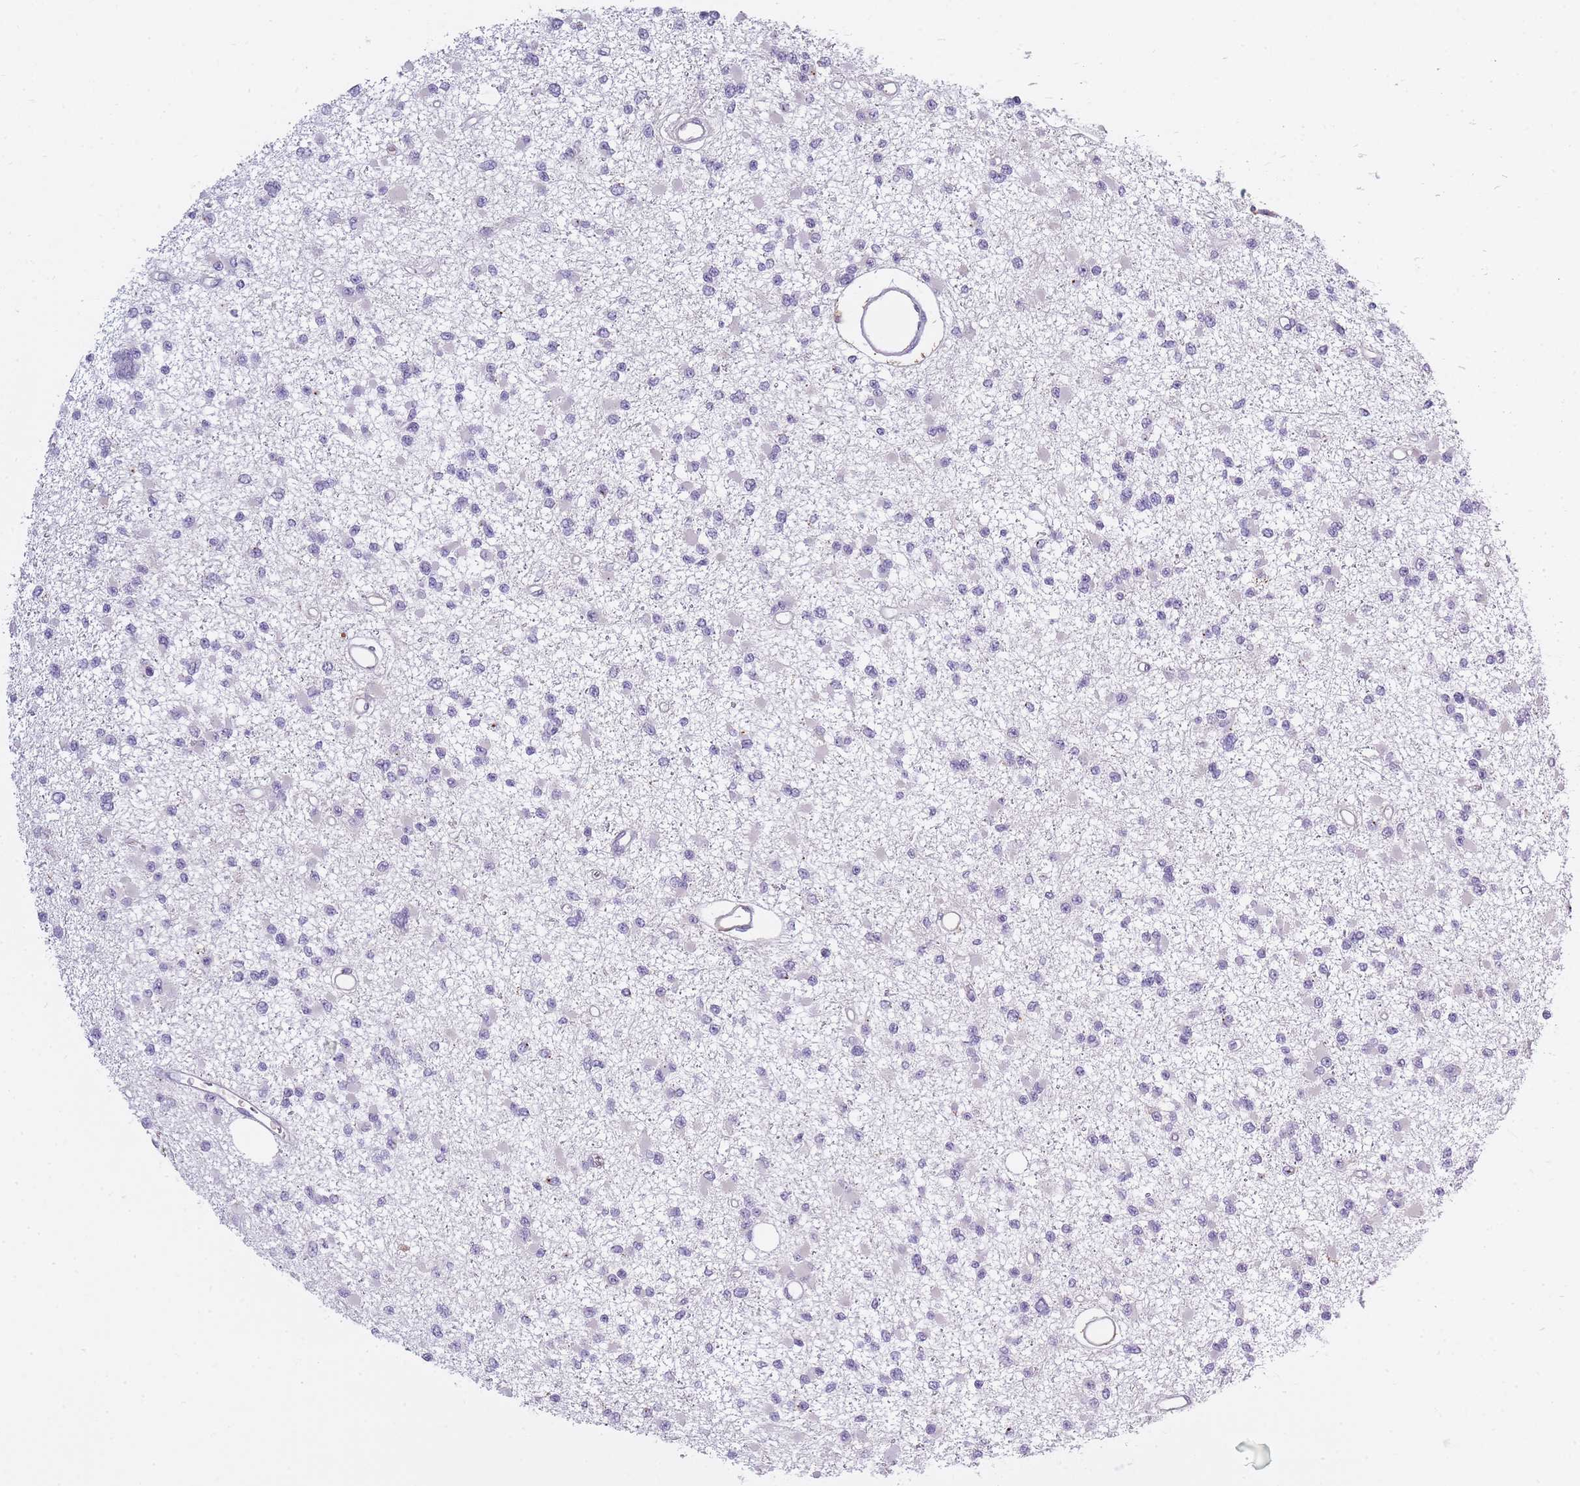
{"staining": {"intensity": "negative", "quantity": "none", "location": "none"}, "tissue": "glioma", "cell_type": "Tumor cells", "image_type": "cancer", "snomed": [{"axis": "morphology", "description": "Glioma, malignant, Low grade"}, {"axis": "topography", "description": "Brain"}], "caption": "Immunohistochemical staining of malignant glioma (low-grade) reveals no significant positivity in tumor cells.", "gene": "AP3M2", "patient": {"sex": "female", "age": 22}}